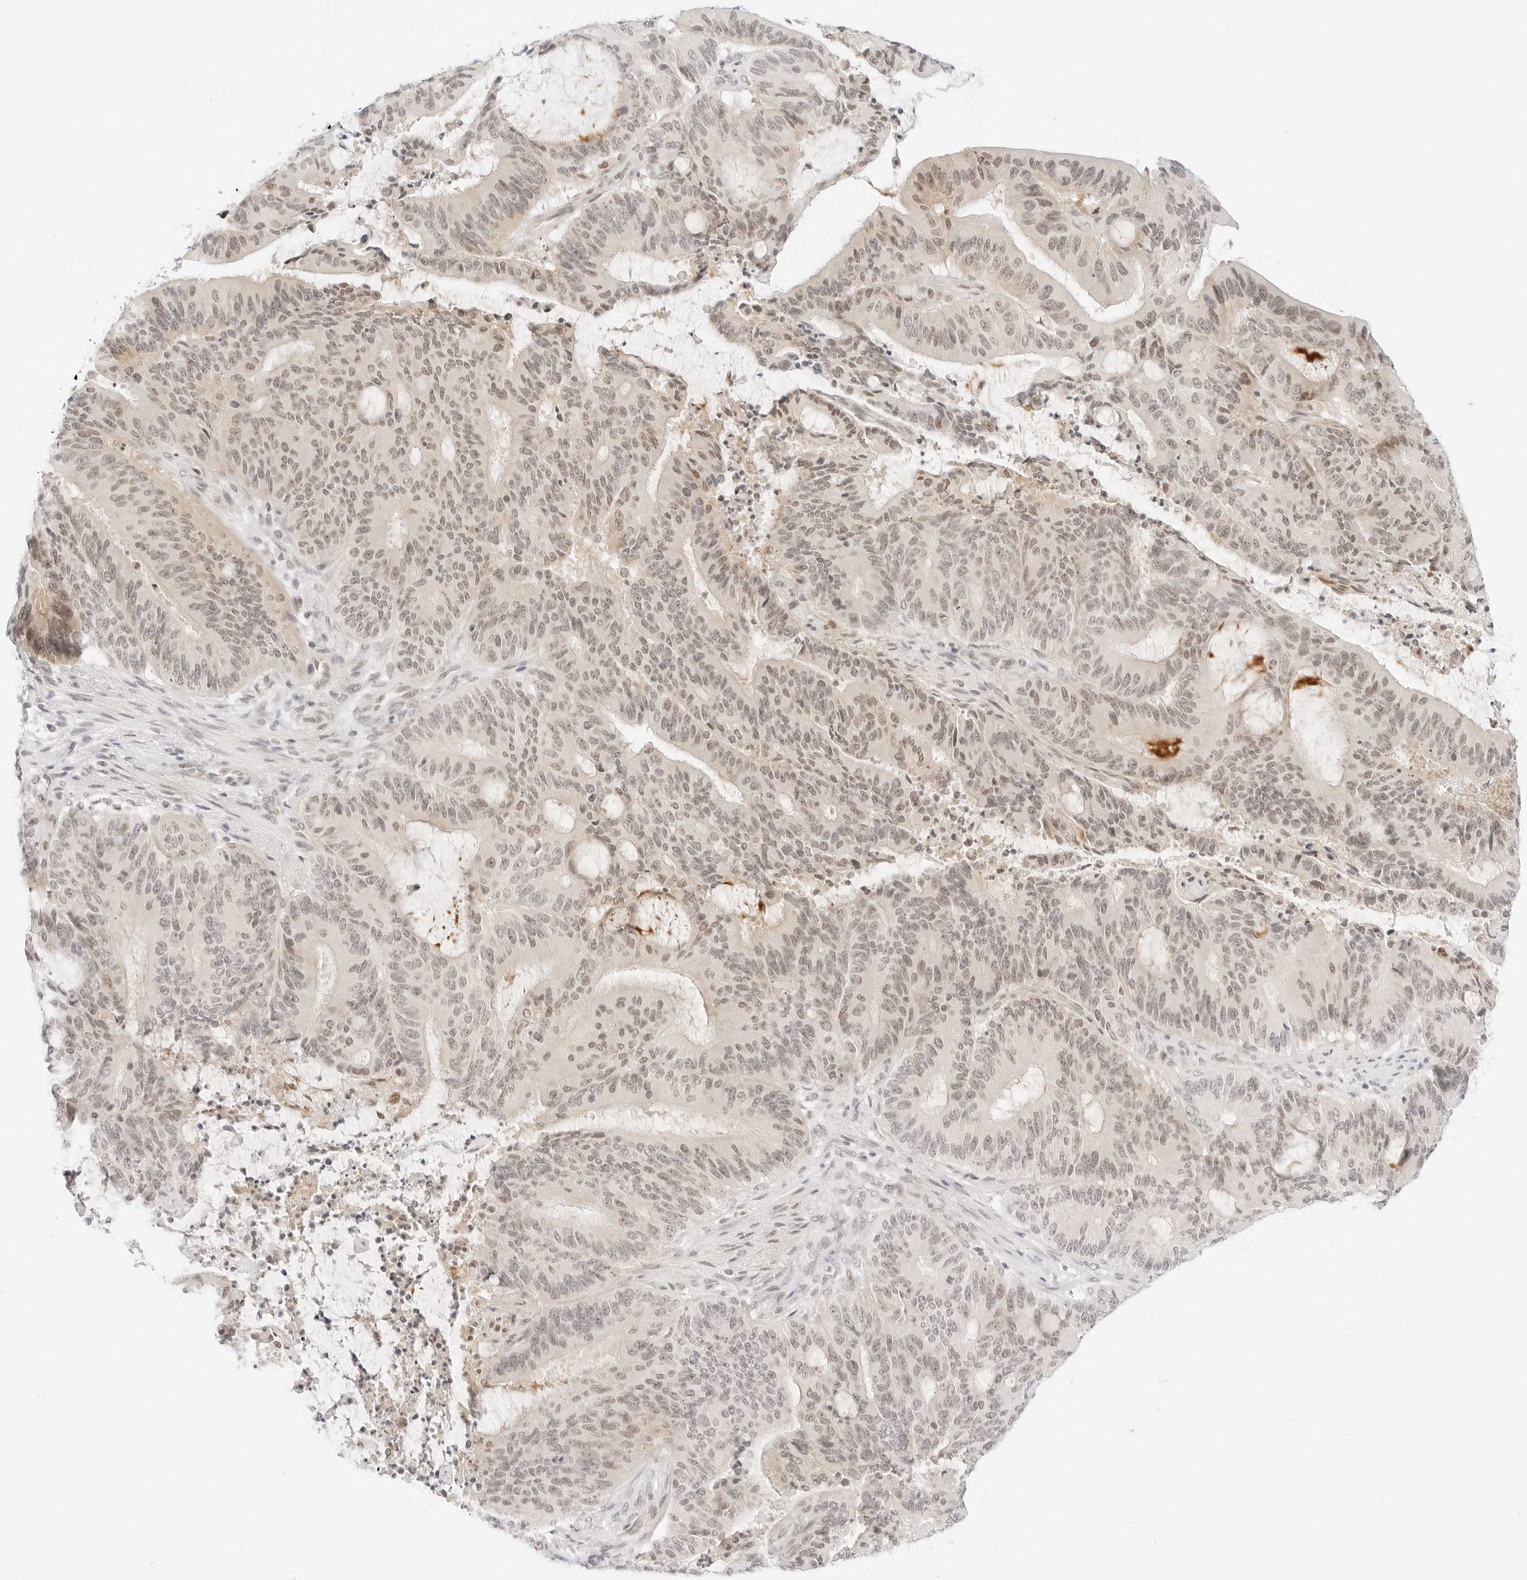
{"staining": {"intensity": "weak", "quantity": "<25%", "location": "nuclear"}, "tissue": "liver cancer", "cell_type": "Tumor cells", "image_type": "cancer", "snomed": [{"axis": "morphology", "description": "Normal tissue, NOS"}, {"axis": "morphology", "description": "Cholangiocarcinoma"}, {"axis": "topography", "description": "Liver"}, {"axis": "topography", "description": "Peripheral nerve tissue"}], "caption": "Tumor cells are negative for brown protein staining in liver cholangiocarcinoma.", "gene": "POLR3C", "patient": {"sex": "female", "age": 73}}